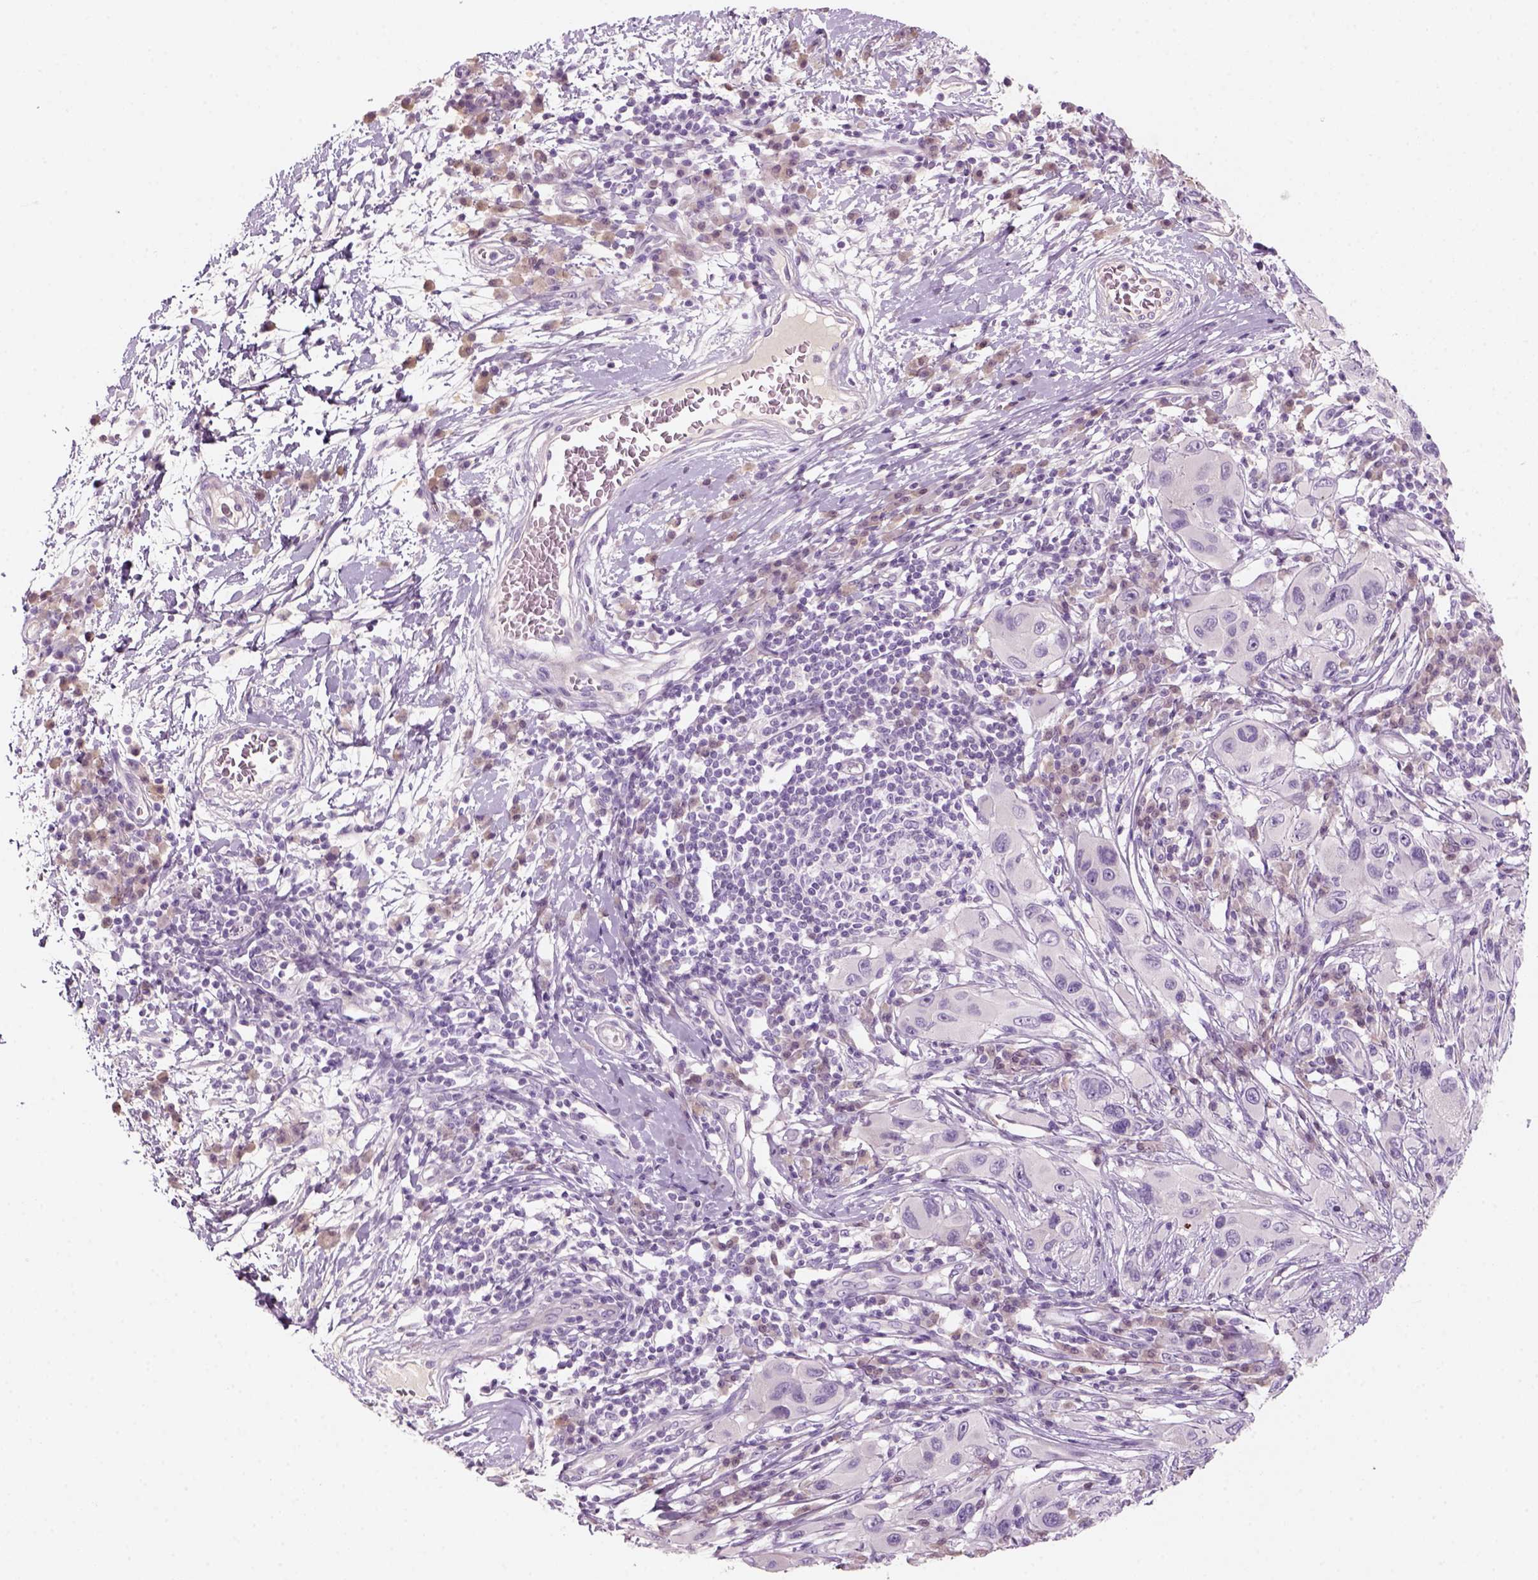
{"staining": {"intensity": "negative", "quantity": "none", "location": "none"}, "tissue": "melanoma", "cell_type": "Tumor cells", "image_type": "cancer", "snomed": [{"axis": "morphology", "description": "Malignant melanoma, NOS"}, {"axis": "topography", "description": "Skin"}], "caption": "Tumor cells show no significant protein positivity in malignant melanoma.", "gene": "KRT25", "patient": {"sex": "male", "age": 53}}